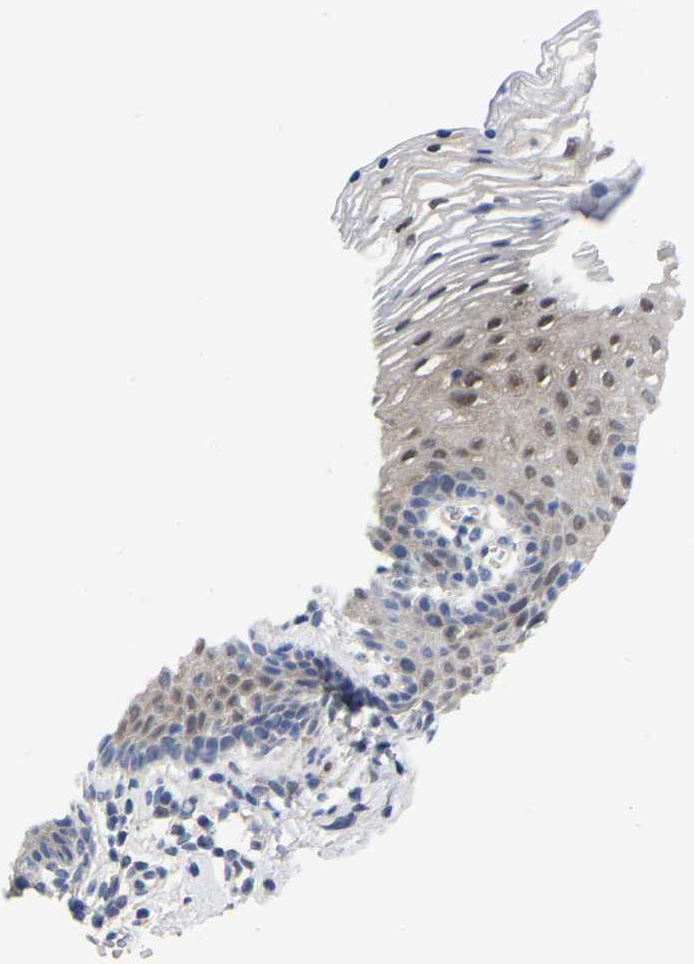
{"staining": {"intensity": "weak", "quantity": "<25%", "location": "cytoplasmic/membranous,nuclear"}, "tissue": "vagina", "cell_type": "Squamous epithelial cells", "image_type": "normal", "snomed": [{"axis": "morphology", "description": "Normal tissue, NOS"}, {"axis": "topography", "description": "Vagina"}], "caption": "Squamous epithelial cells are negative for brown protein staining in benign vagina. (Immunohistochemistry, brightfield microscopy, high magnification).", "gene": "UBE4B", "patient": {"sex": "female", "age": 32}}